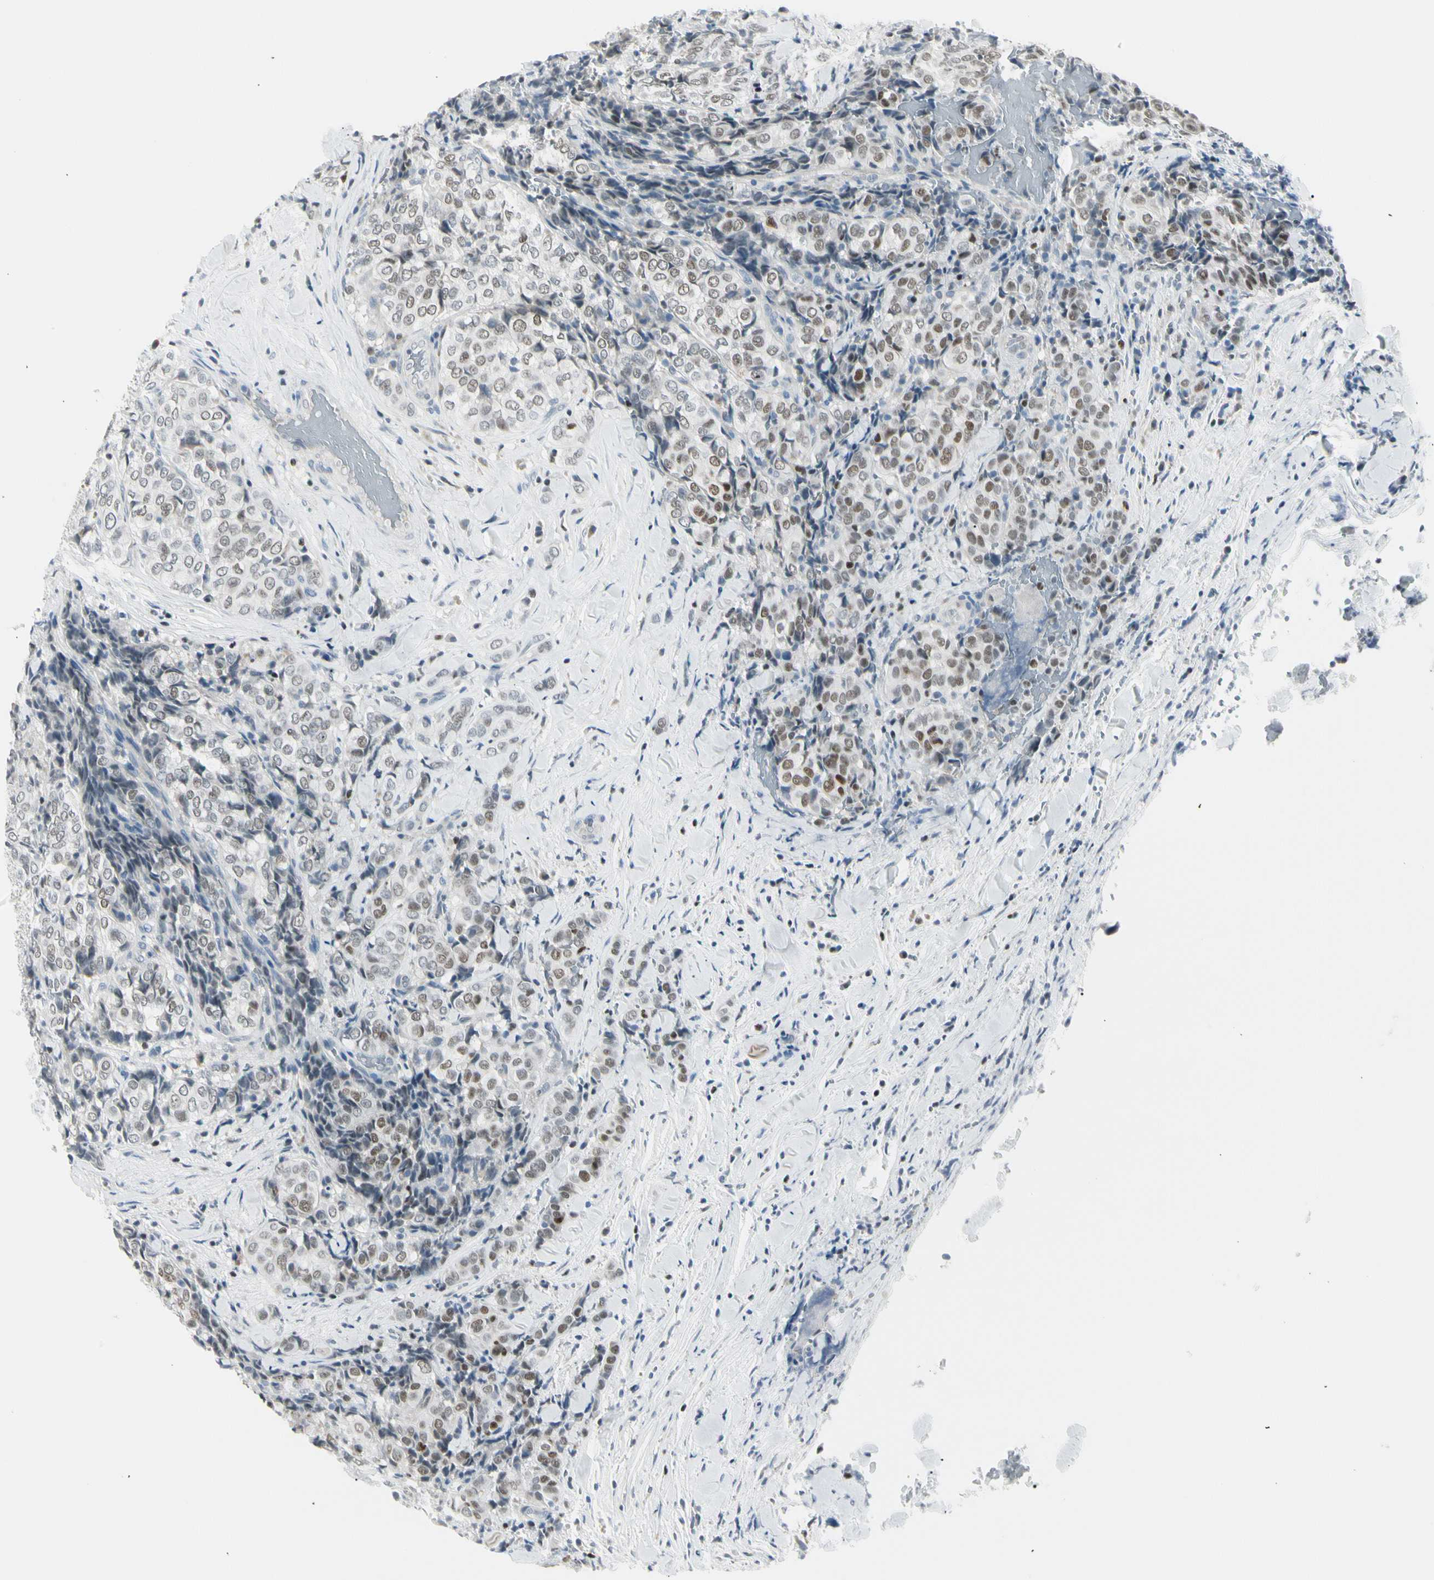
{"staining": {"intensity": "moderate", "quantity": "<25%", "location": "nuclear"}, "tissue": "thyroid cancer", "cell_type": "Tumor cells", "image_type": "cancer", "snomed": [{"axis": "morphology", "description": "Normal tissue, NOS"}, {"axis": "morphology", "description": "Papillary adenocarcinoma, NOS"}, {"axis": "topography", "description": "Thyroid gland"}], "caption": "This is an image of immunohistochemistry (IHC) staining of papillary adenocarcinoma (thyroid), which shows moderate positivity in the nuclear of tumor cells.", "gene": "ZBTB7B", "patient": {"sex": "female", "age": 30}}